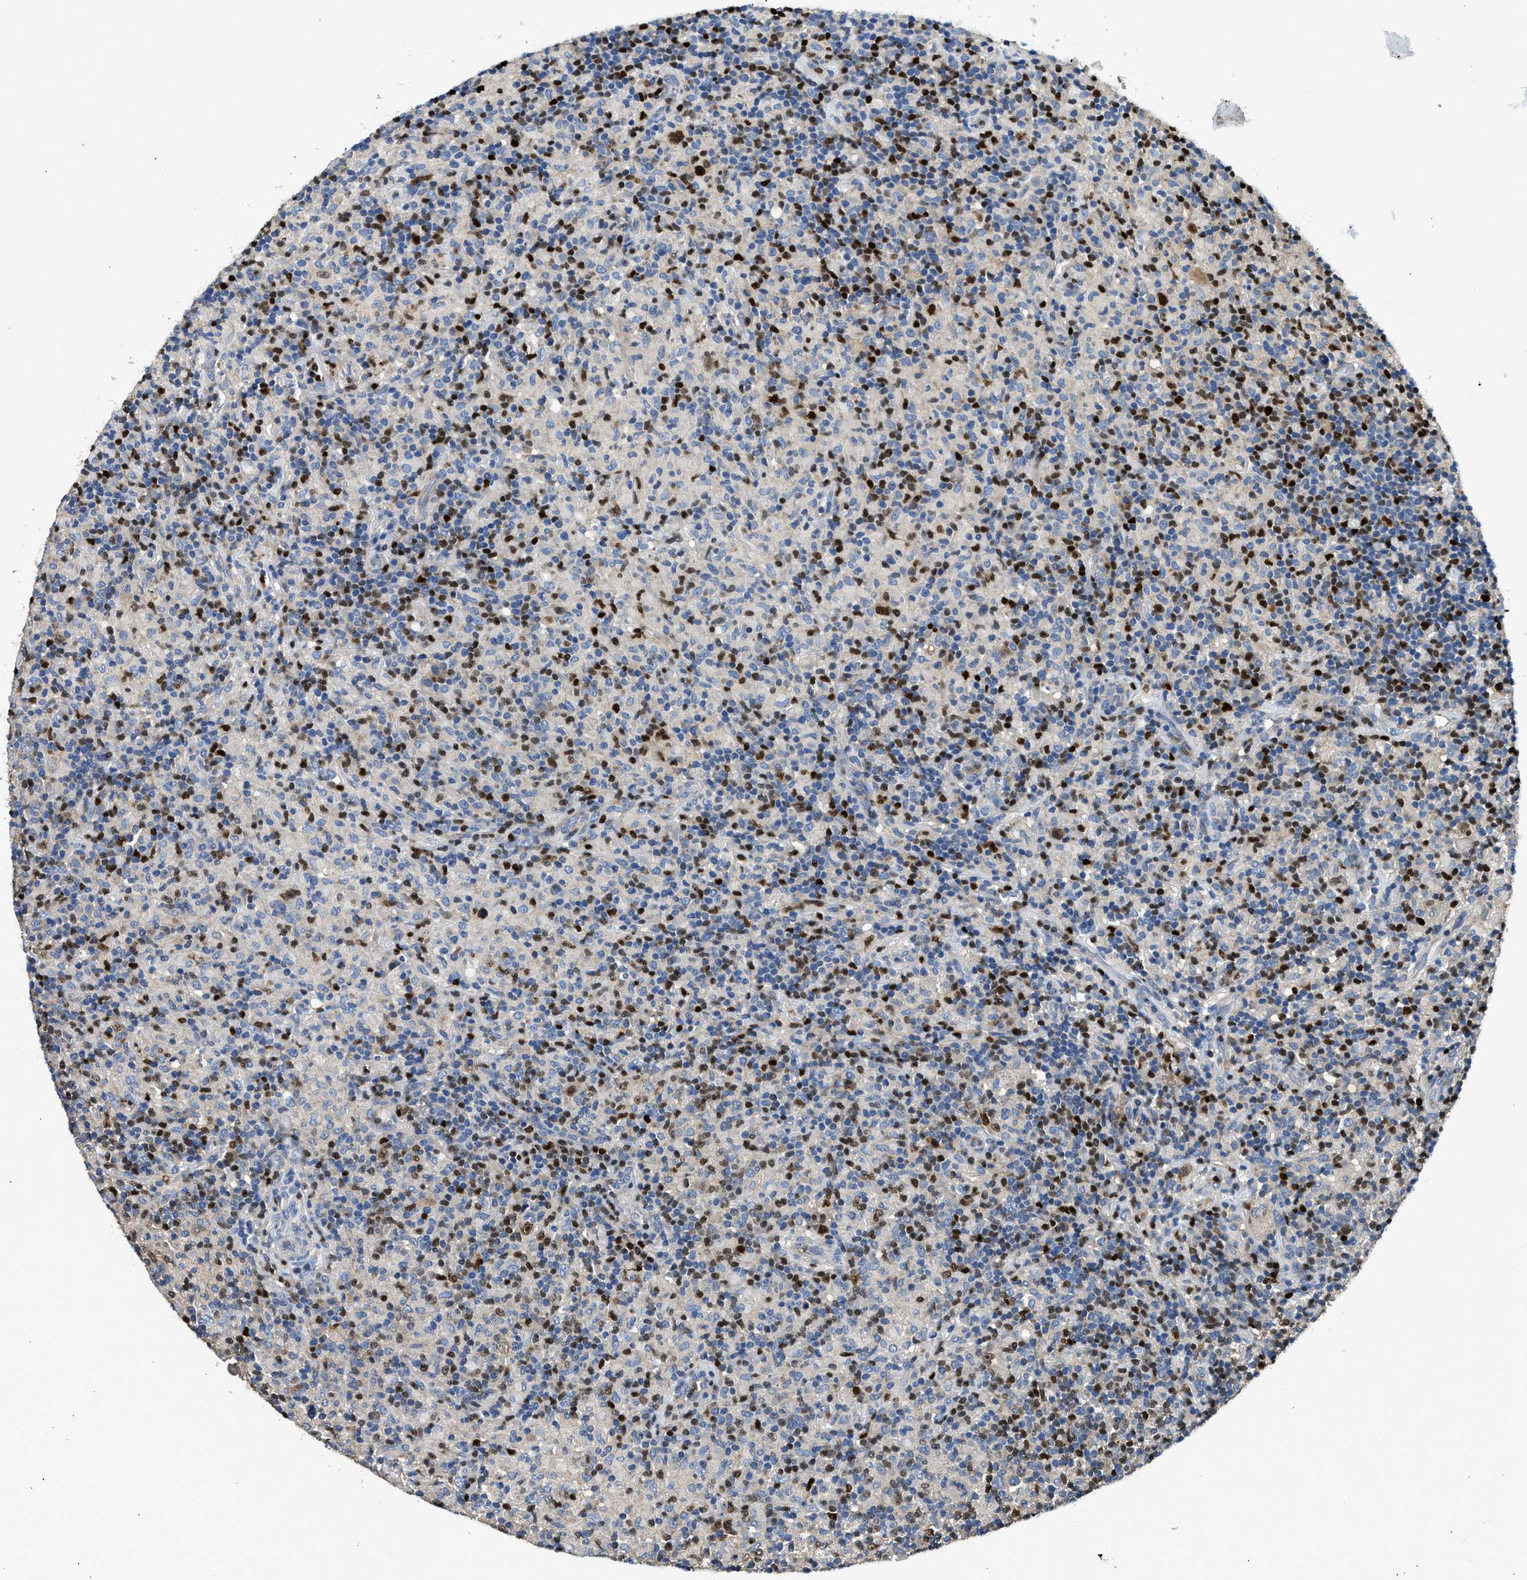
{"staining": {"intensity": "strong", "quantity": "25%-75%", "location": "nuclear"}, "tissue": "lymphoma", "cell_type": "Tumor cells", "image_type": "cancer", "snomed": [{"axis": "morphology", "description": "Hodgkin's disease, NOS"}, {"axis": "topography", "description": "Lymph node"}], "caption": "A histopathology image showing strong nuclear staining in approximately 25%-75% of tumor cells in Hodgkin's disease, as visualized by brown immunohistochemical staining.", "gene": "TOX", "patient": {"sex": "male", "age": 70}}